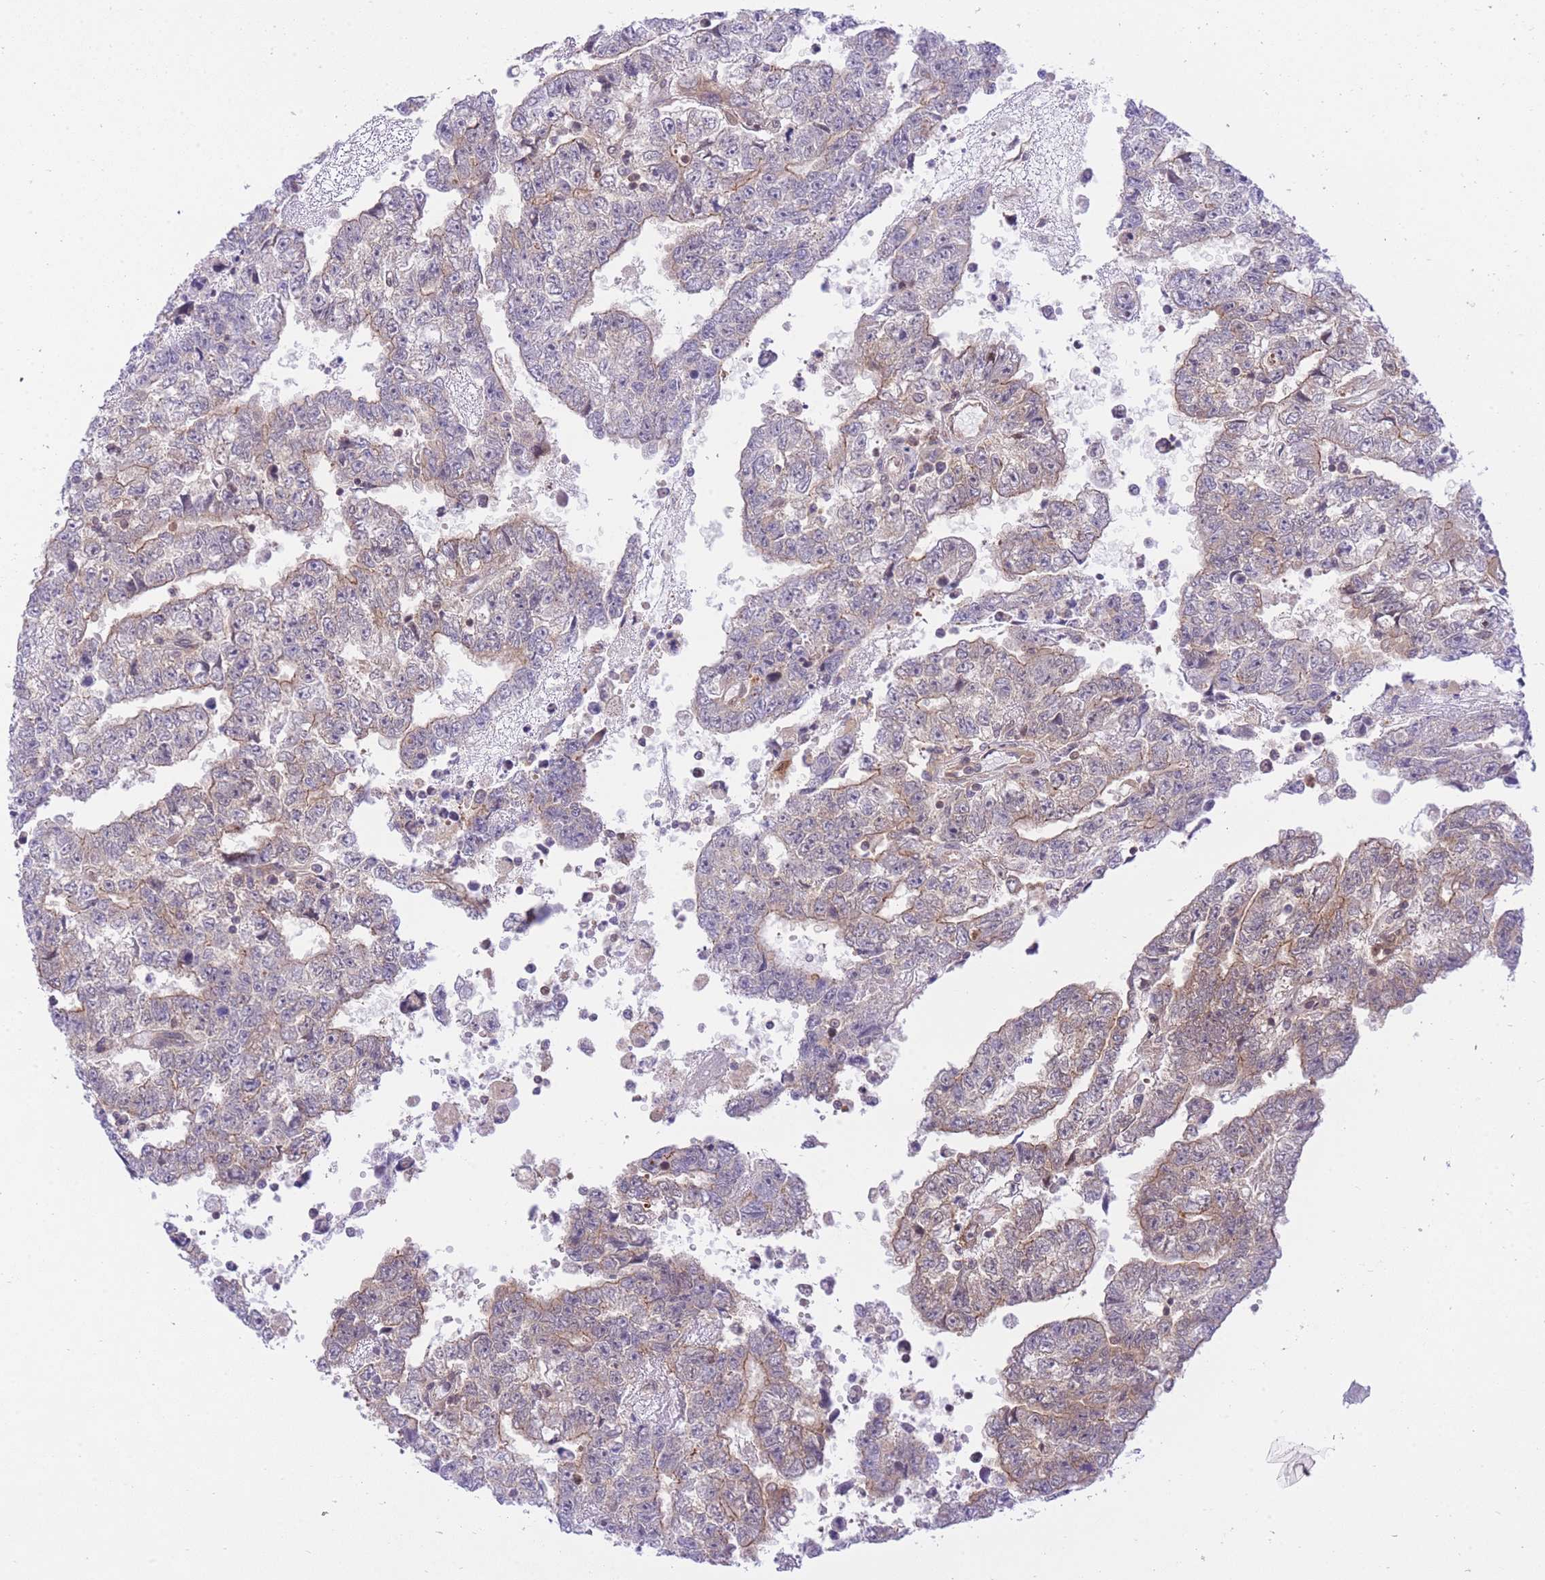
{"staining": {"intensity": "moderate", "quantity": "<25%", "location": "cytoplasmic/membranous"}, "tissue": "testis cancer", "cell_type": "Tumor cells", "image_type": "cancer", "snomed": [{"axis": "morphology", "description": "Carcinoma, Embryonal, NOS"}, {"axis": "topography", "description": "Testis"}], "caption": "Protein staining of embryonal carcinoma (testis) tissue shows moderate cytoplasmic/membranous staining in approximately <25% of tumor cells.", "gene": "EIF2B2", "patient": {"sex": "male", "age": 25}}